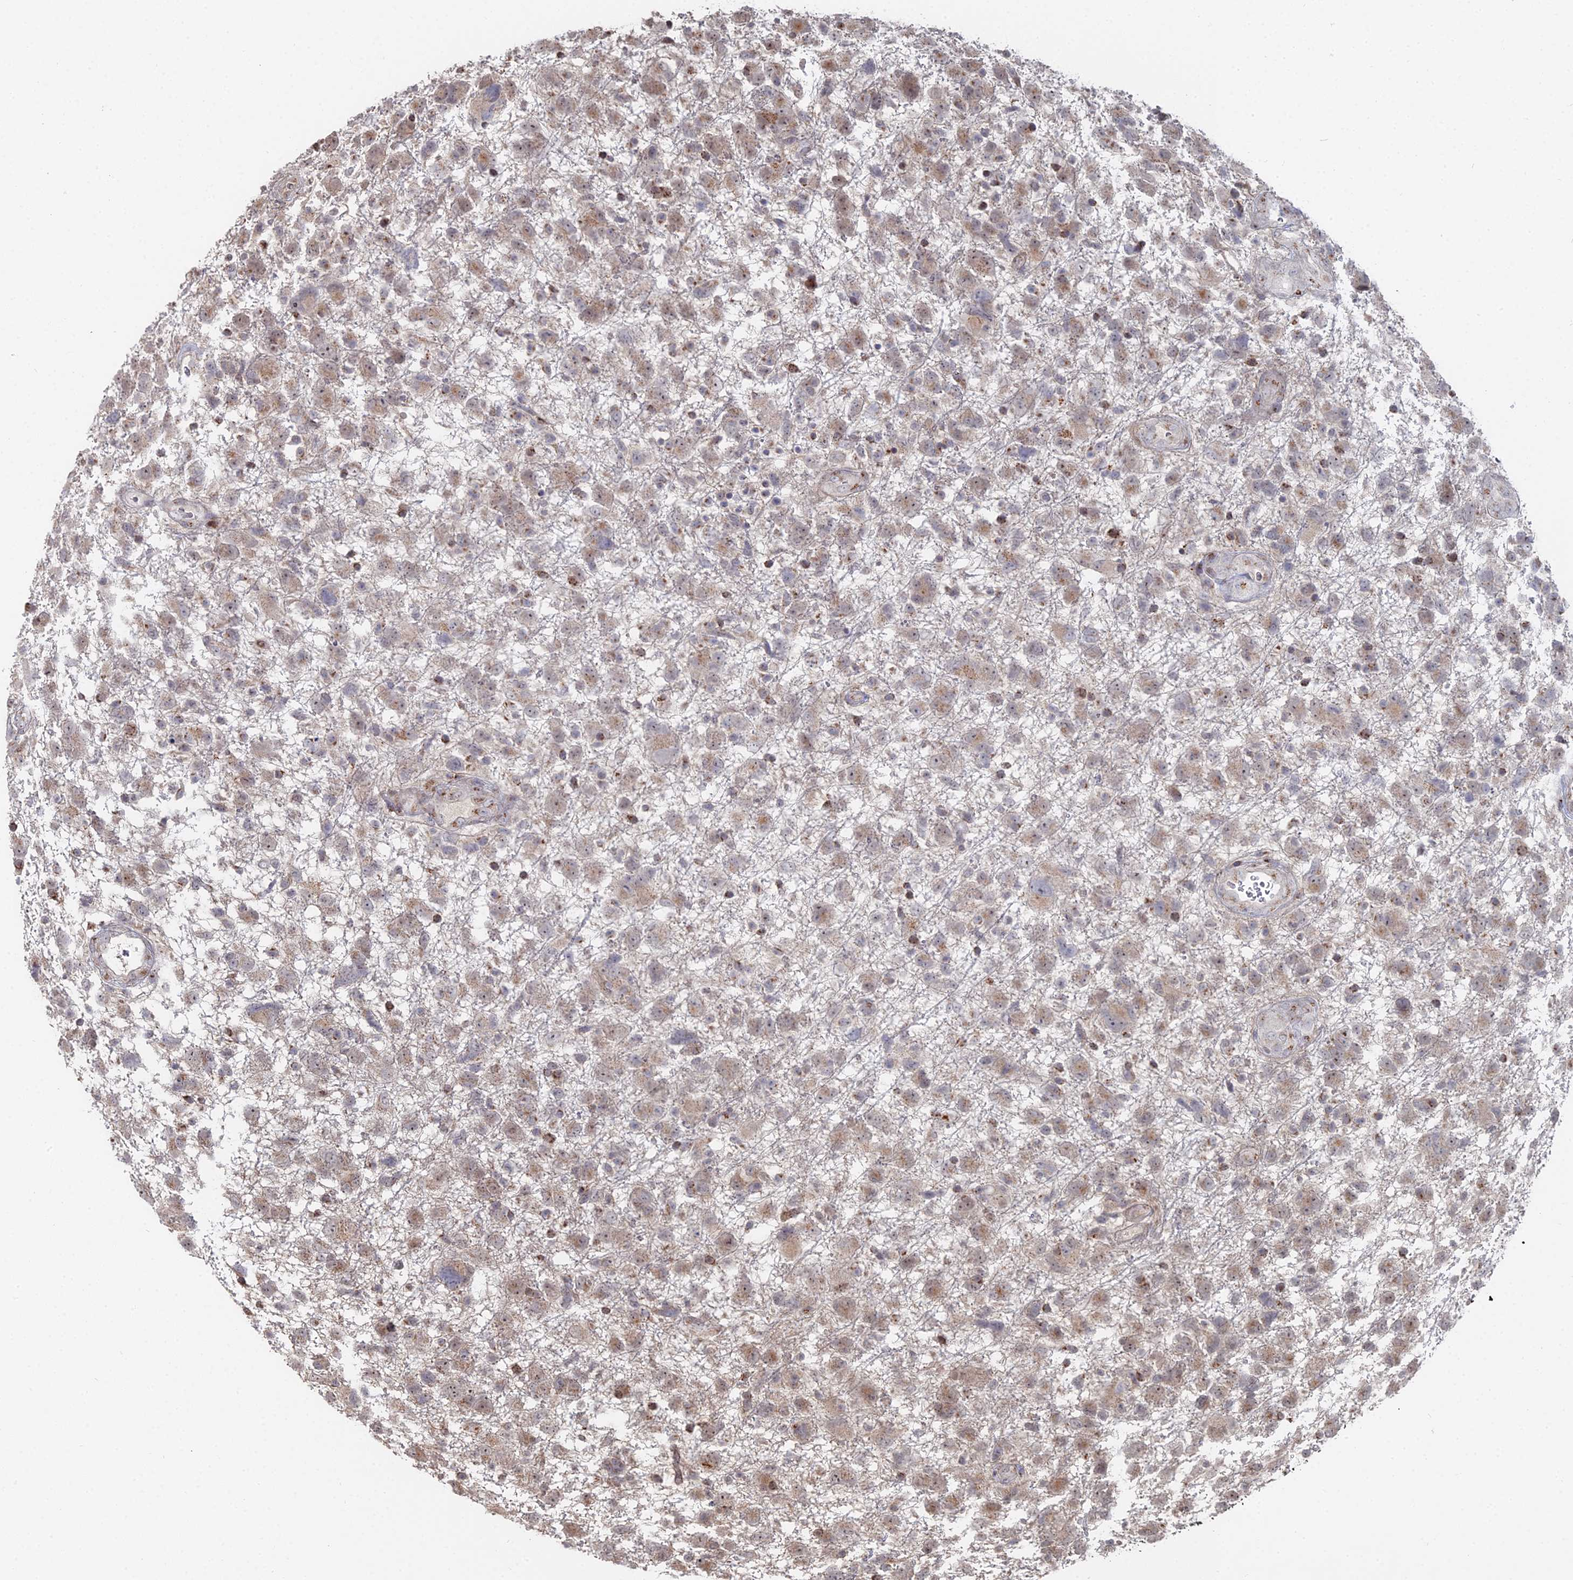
{"staining": {"intensity": "weak", "quantity": ">75%", "location": "cytoplasmic/membranous"}, "tissue": "glioma", "cell_type": "Tumor cells", "image_type": "cancer", "snomed": [{"axis": "morphology", "description": "Glioma, malignant, High grade"}, {"axis": "topography", "description": "Brain"}], "caption": "The histopathology image shows staining of malignant high-grade glioma, revealing weak cytoplasmic/membranous protein staining (brown color) within tumor cells.", "gene": "SGMS1", "patient": {"sex": "male", "age": 61}}